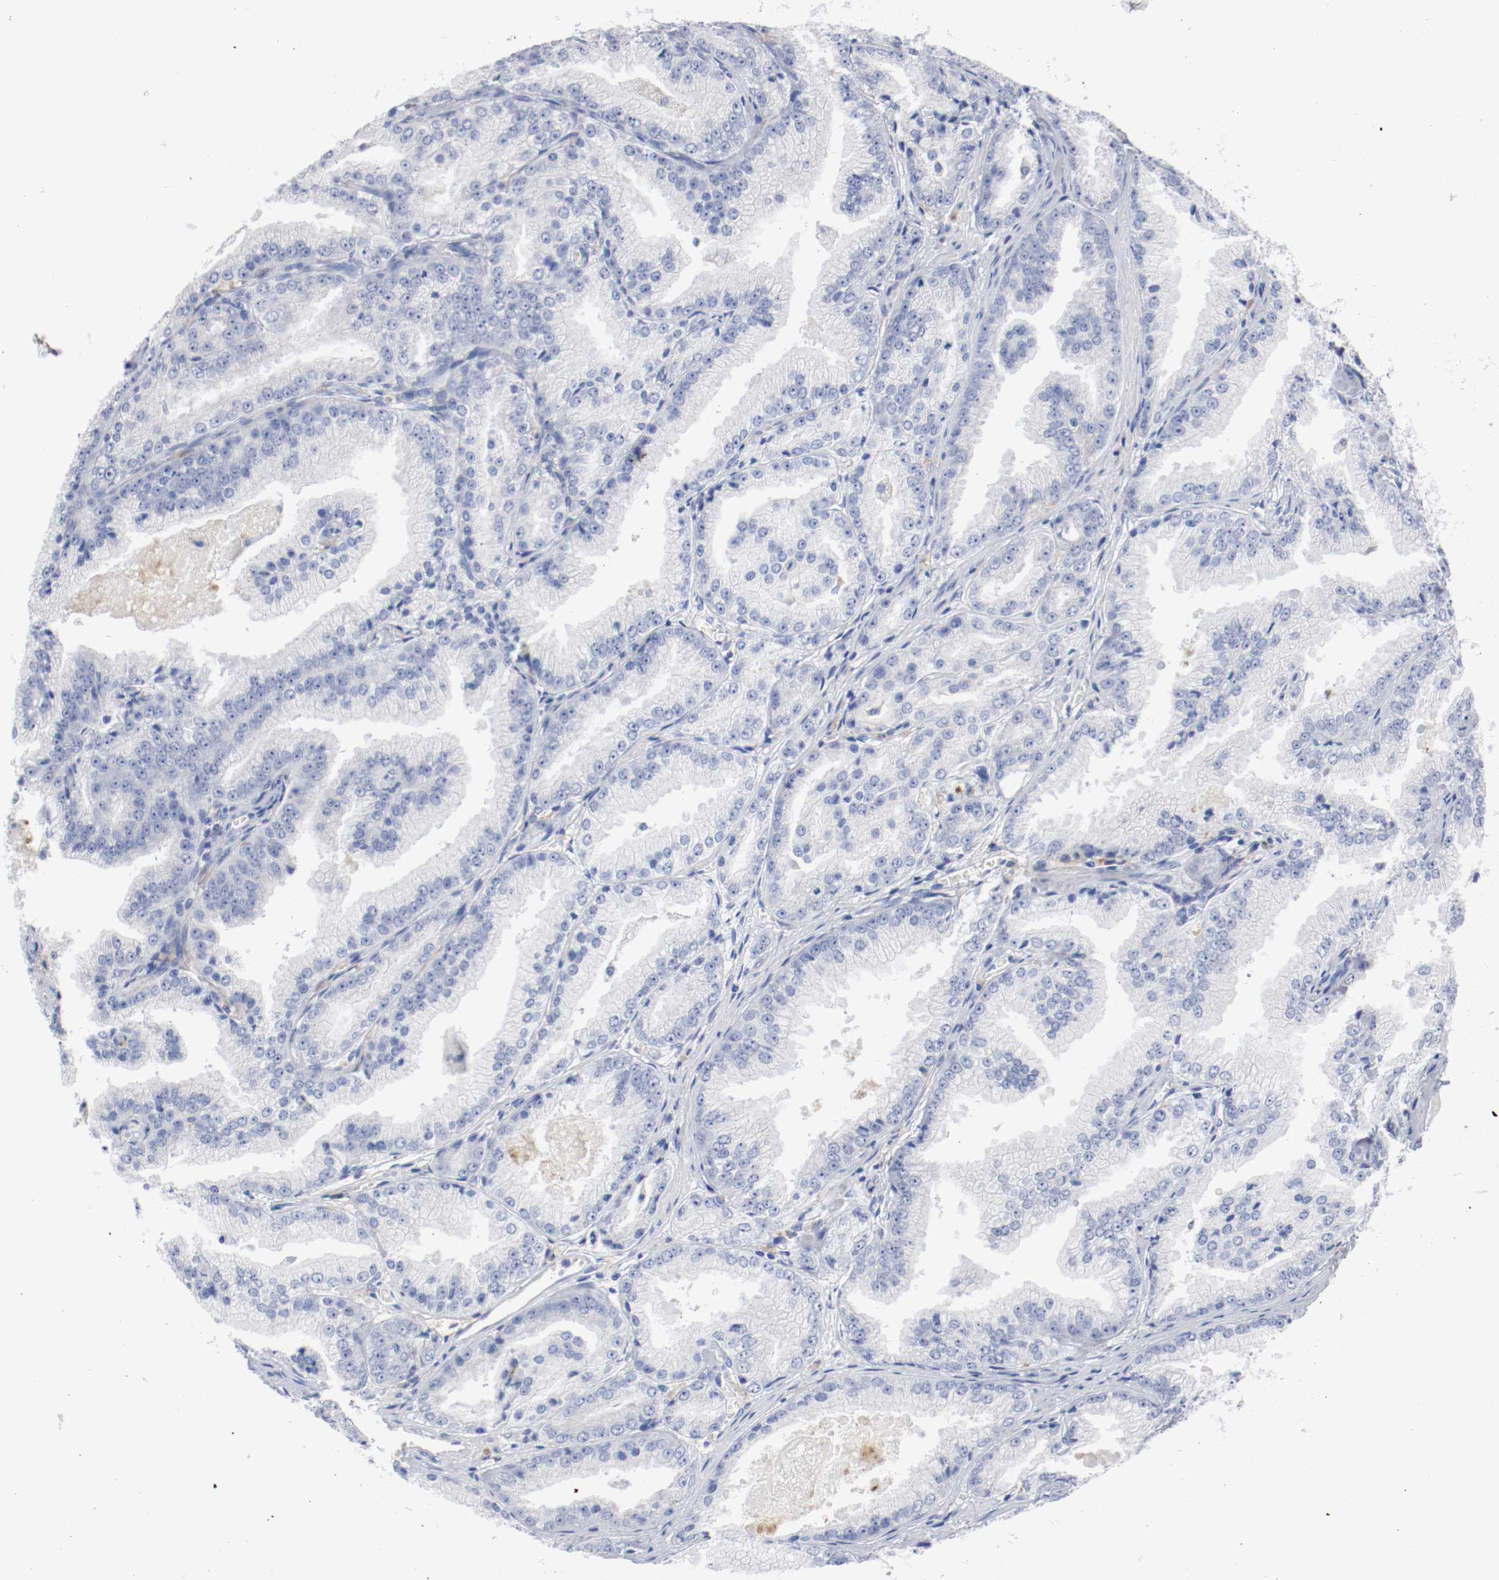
{"staining": {"intensity": "negative", "quantity": "none", "location": "none"}, "tissue": "prostate cancer", "cell_type": "Tumor cells", "image_type": "cancer", "snomed": [{"axis": "morphology", "description": "Adenocarcinoma, High grade"}, {"axis": "topography", "description": "Prostate"}], "caption": "An immunohistochemistry image of adenocarcinoma (high-grade) (prostate) is shown. There is no staining in tumor cells of adenocarcinoma (high-grade) (prostate).", "gene": "FGFBP1", "patient": {"sex": "male", "age": 61}}